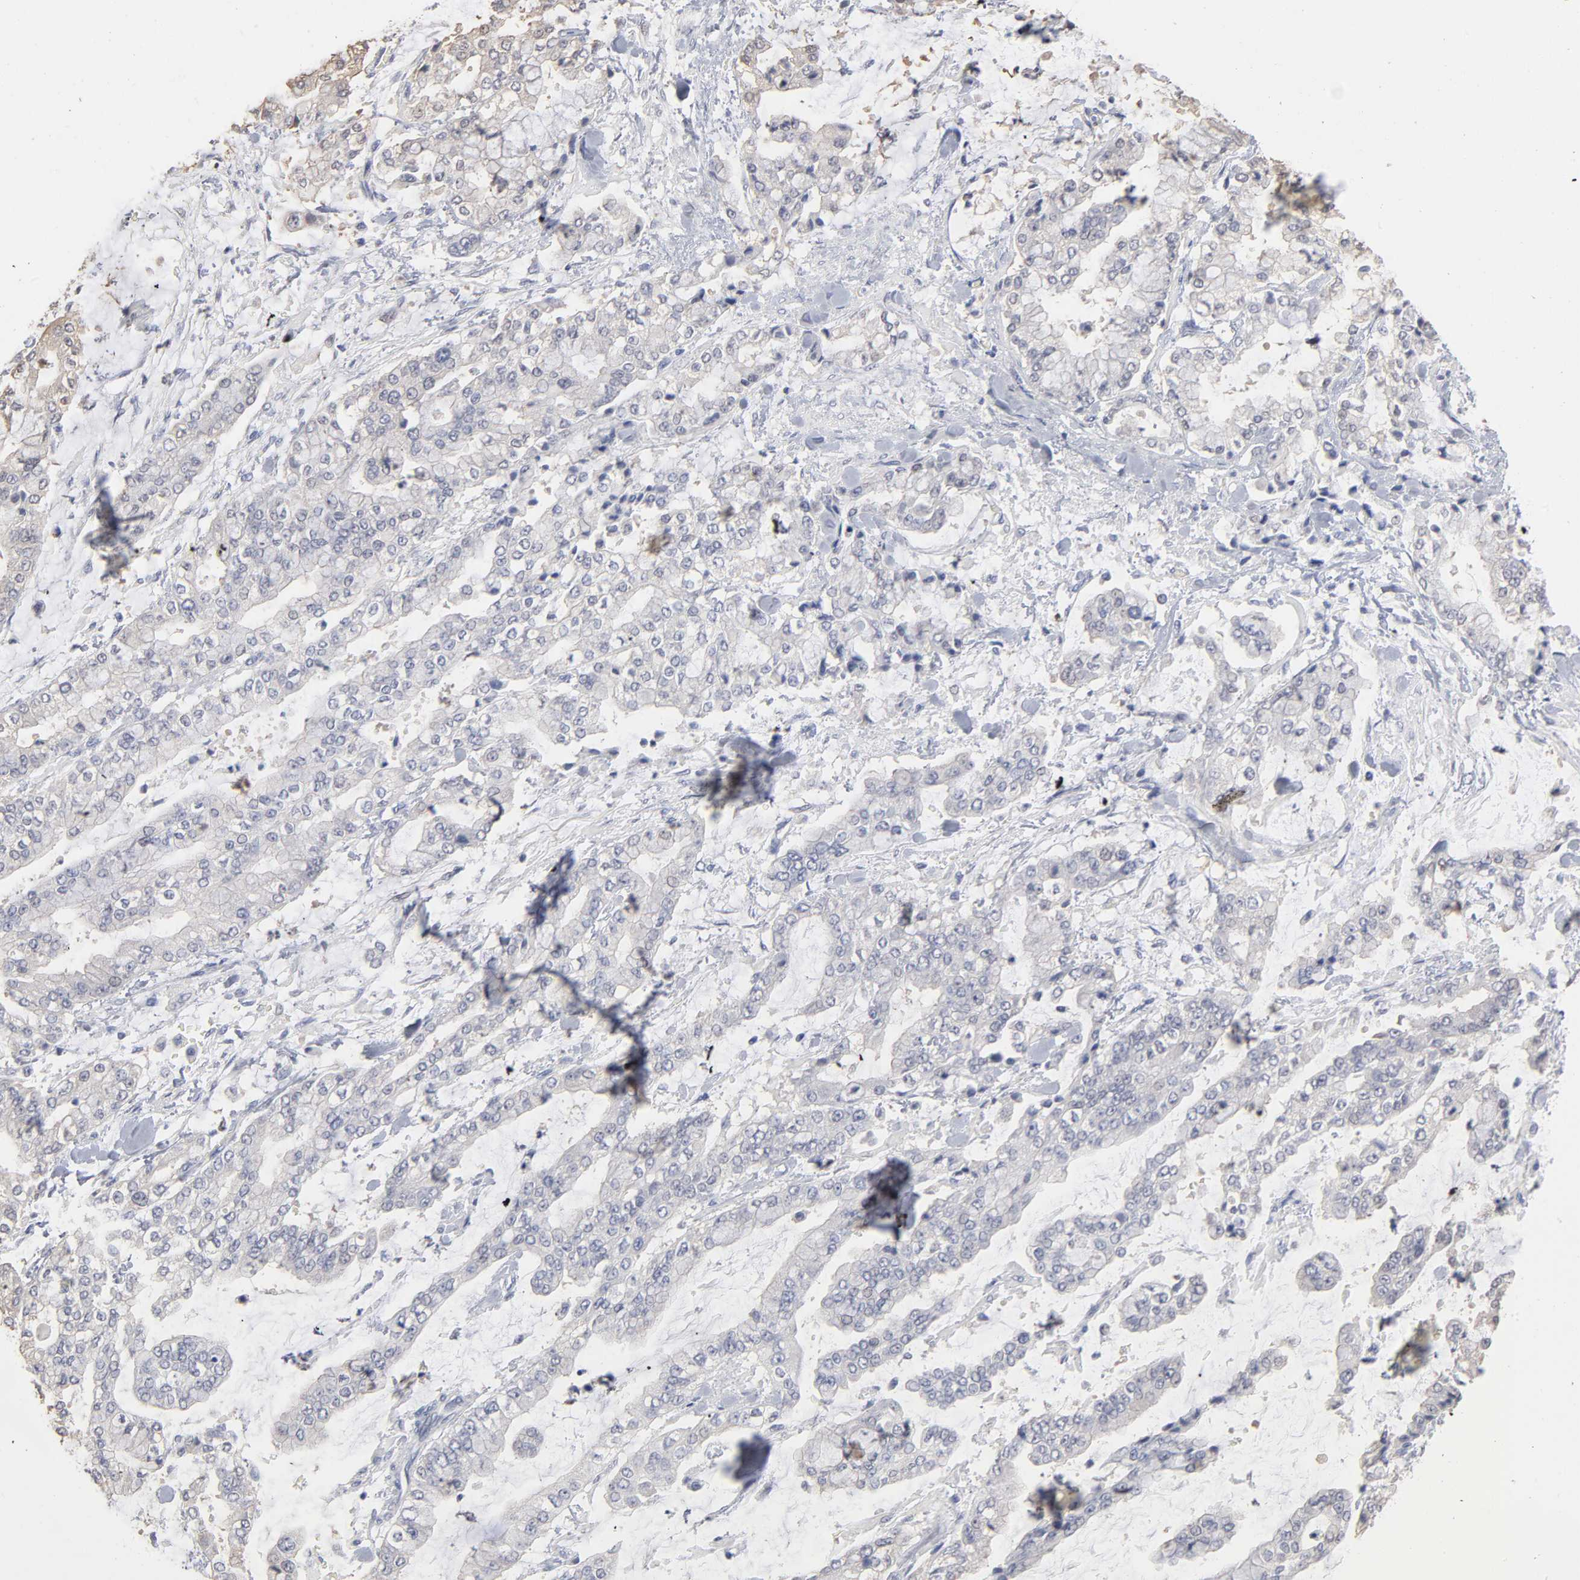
{"staining": {"intensity": "weak", "quantity": "25%-75%", "location": "cytoplasmic/membranous"}, "tissue": "stomach cancer", "cell_type": "Tumor cells", "image_type": "cancer", "snomed": [{"axis": "morphology", "description": "Normal tissue, NOS"}, {"axis": "morphology", "description": "Adenocarcinoma, NOS"}, {"axis": "topography", "description": "Stomach, upper"}, {"axis": "topography", "description": "Stomach"}], "caption": "IHC (DAB (3,3'-diaminobenzidine)) staining of human stomach cancer reveals weak cytoplasmic/membranous protein staining in about 25%-75% of tumor cells. The protein is shown in brown color, while the nuclei are stained blue.", "gene": "DNAL4", "patient": {"sex": "male", "age": 76}}